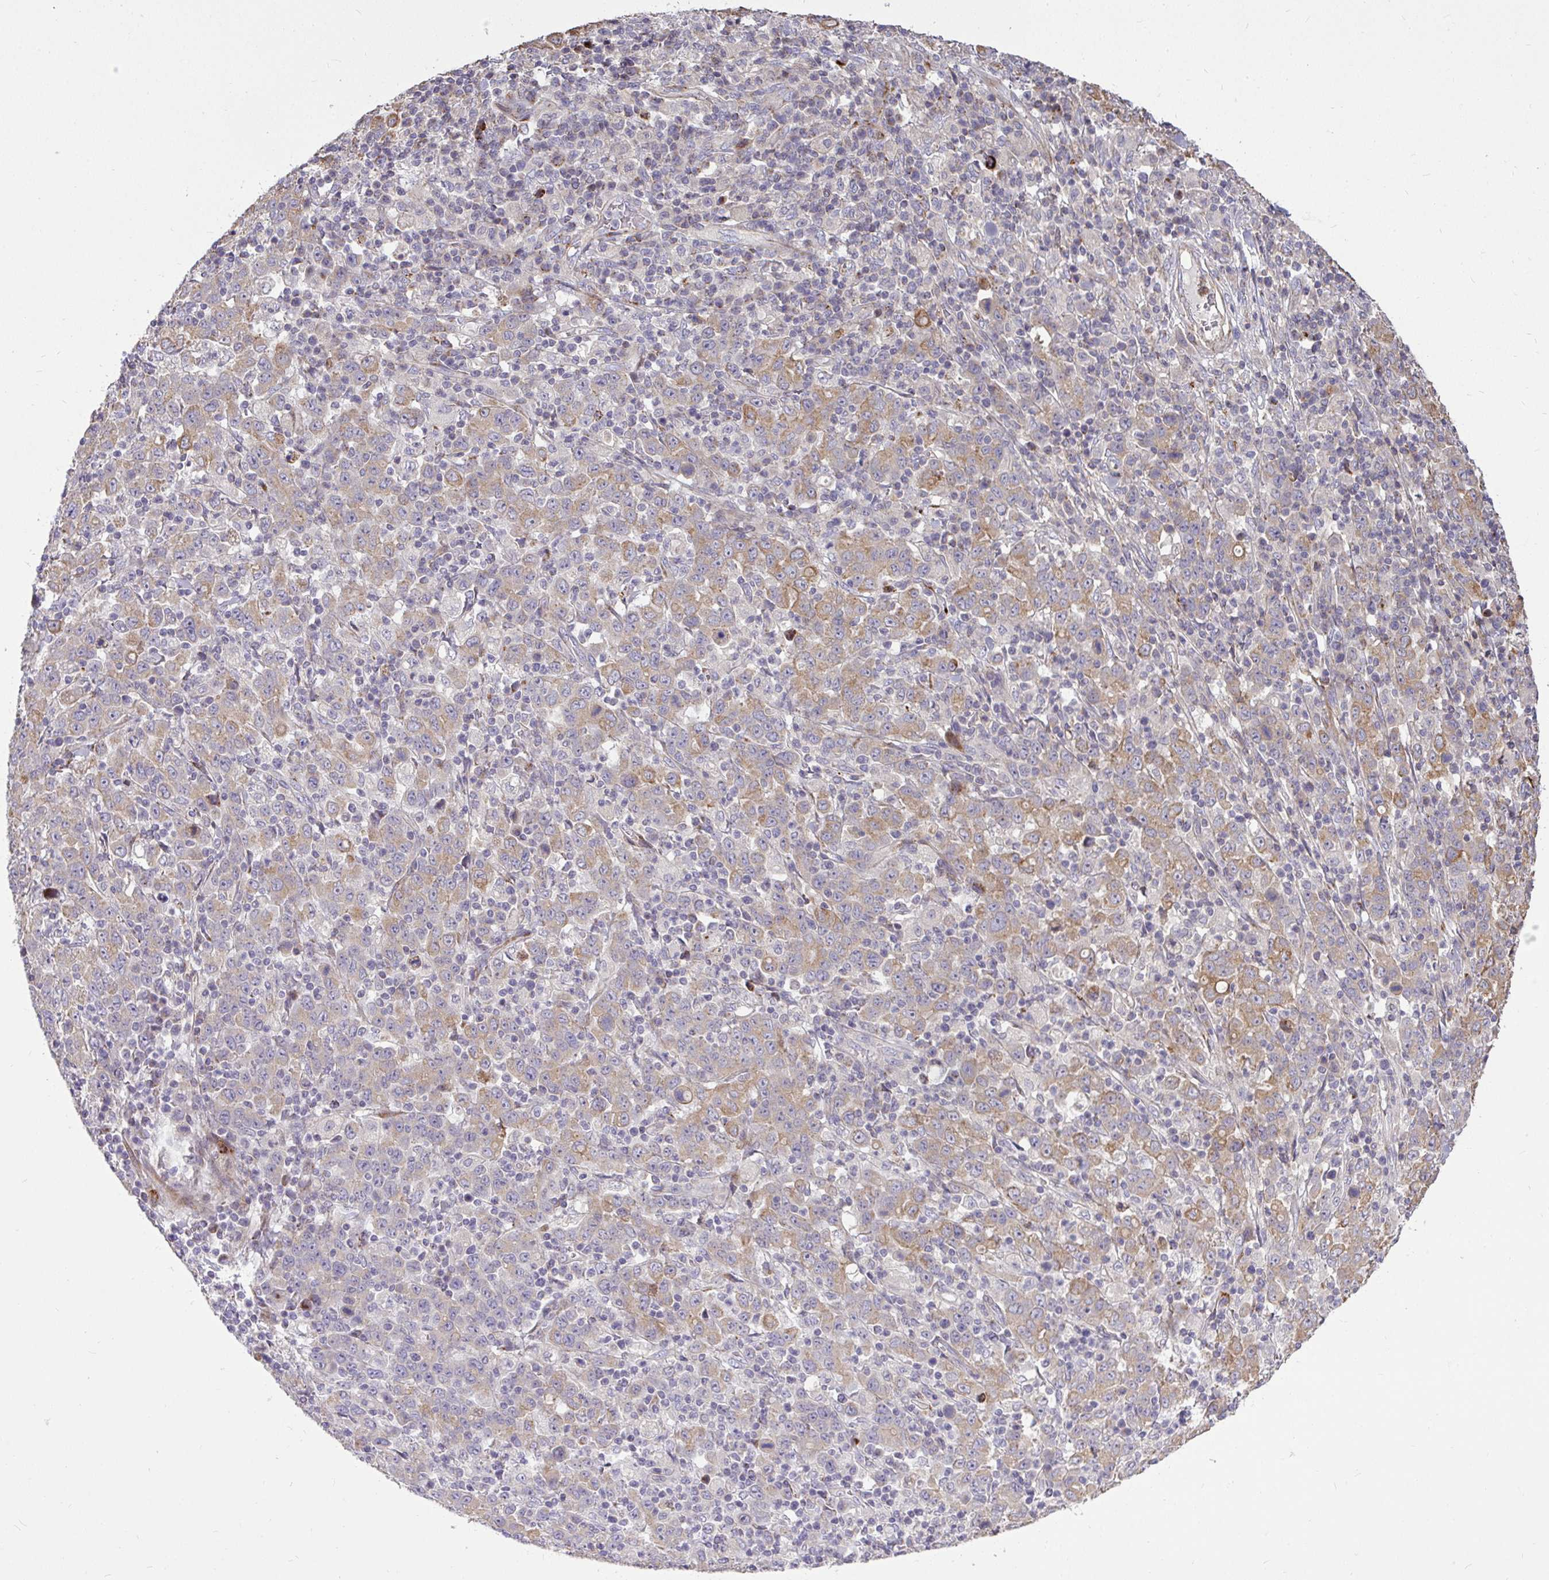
{"staining": {"intensity": "moderate", "quantity": "25%-75%", "location": "cytoplasmic/membranous"}, "tissue": "stomach cancer", "cell_type": "Tumor cells", "image_type": "cancer", "snomed": [{"axis": "morphology", "description": "Adenocarcinoma, NOS"}, {"axis": "topography", "description": "Stomach, upper"}], "caption": "IHC image of neoplastic tissue: human adenocarcinoma (stomach) stained using immunohistochemistry exhibits medium levels of moderate protein expression localized specifically in the cytoplasmic/membranous of tumor cells, appearing as a cytoplasmic/membranous brown color.", "gene": "STRIP1", "patient": {"sex": "male", "age": 69}}